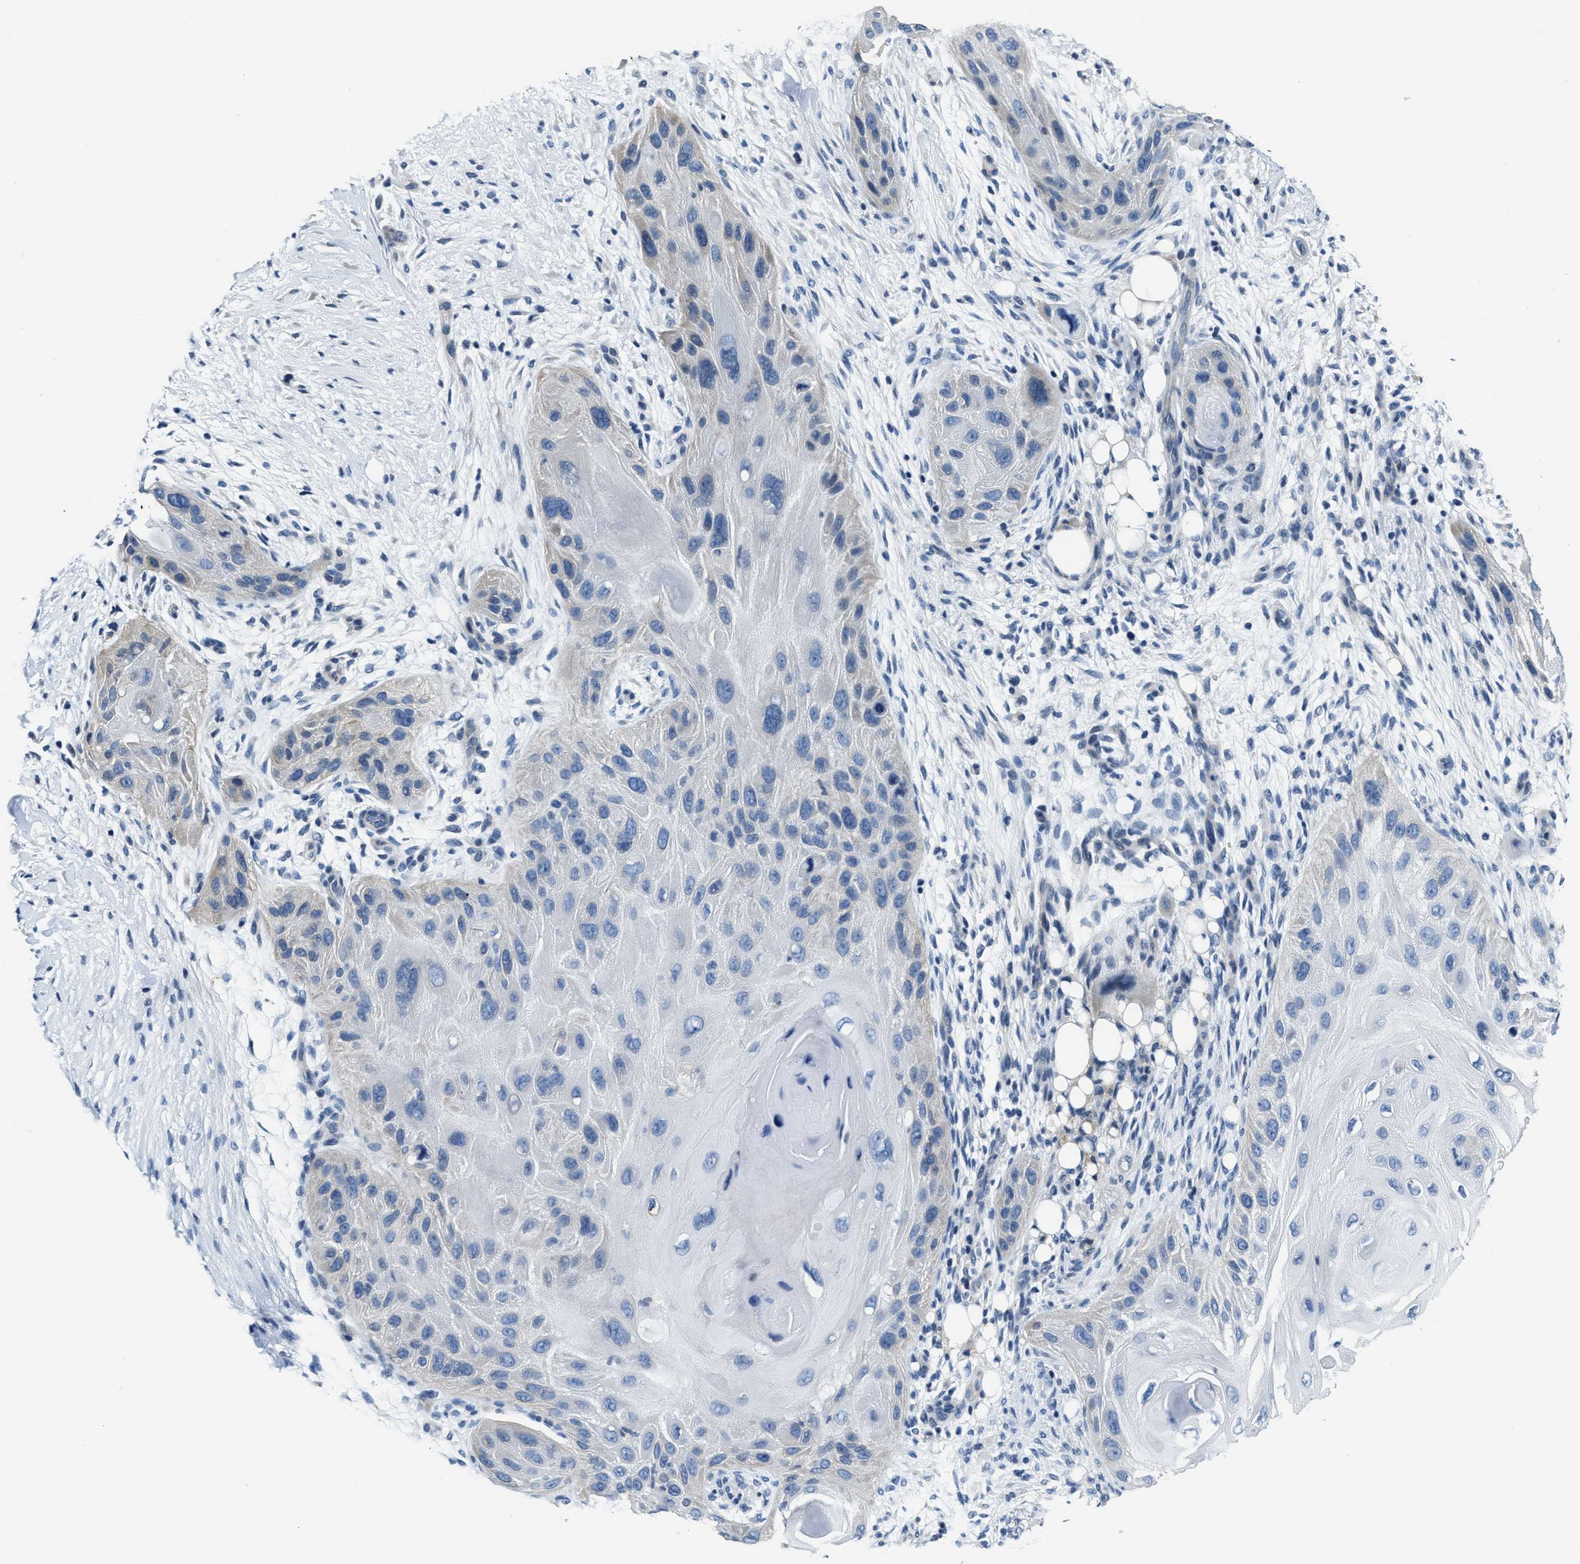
{"staining": {"intensity": "negative", "quantity": "none", "location": "none"}, "tissue": "skin cancer", "cell_type": "Tumor cells", "image_type": "cancer", "snomed": [{"axis": "morphology", "description": "Squamous cell carcinoma, NOS"}, {"axis": "topography", "description": "Skin"}], "caption": "High magnification brightfield microscopy of skin cancer stained with DAB (brown) and counterstained with hematoxylin (blue): tumor cells show no significant positivity.", "gene": "ASZ1", "patient": {"sex": "female", "age": 77}}